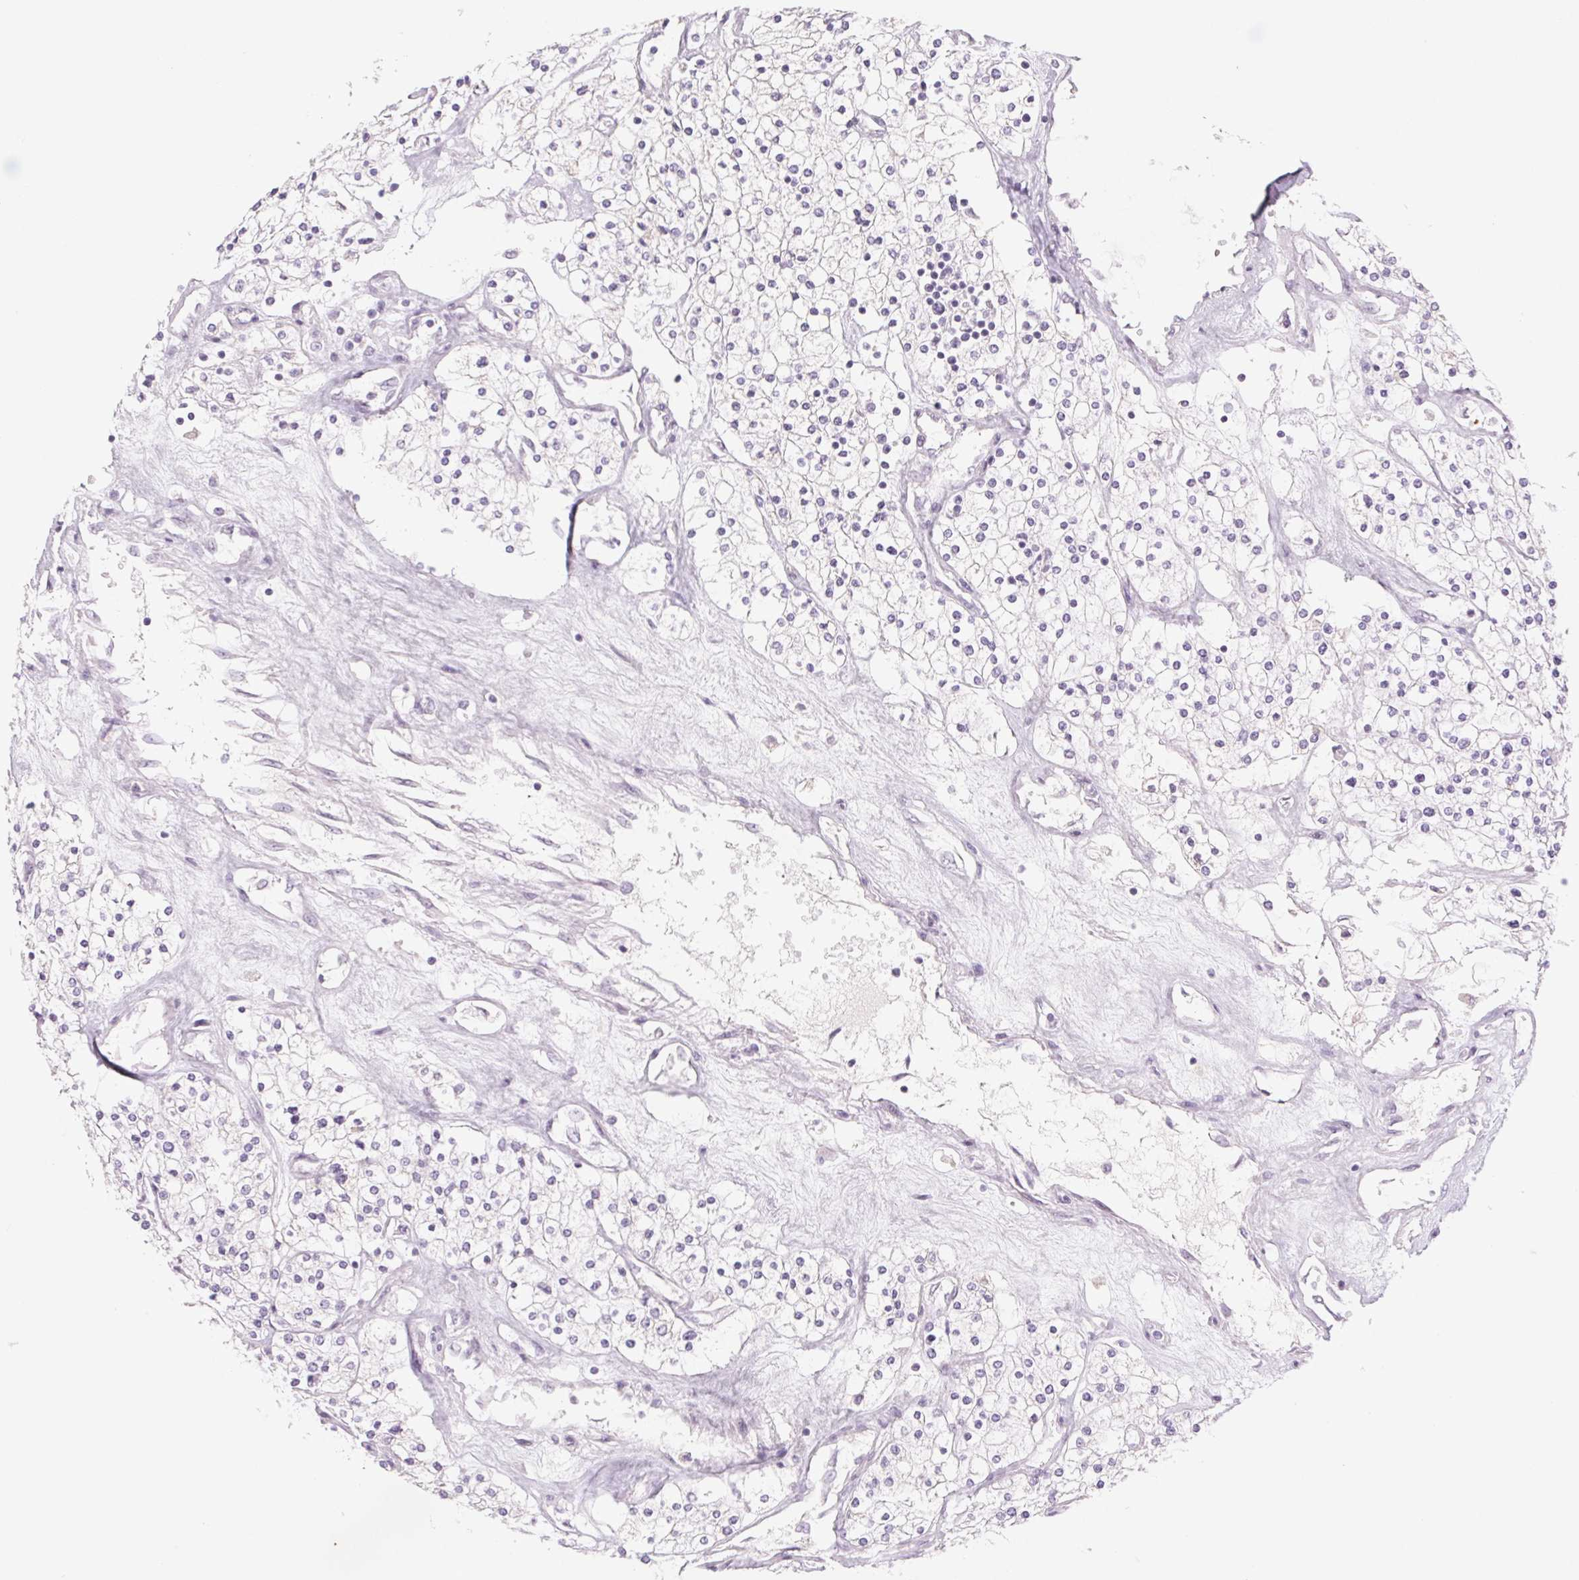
{"staining": {"intensity": "negative", "quantity": "none", "location": "none"}, "tissue": "renal cancer", "cell_type": "Tumor cells", "image_type": "cancer", "snomed": [{"axis": "morphology", "description": "Adenocarcinoma, NOS"}, {"axis": "topography", "description": "Kidney"}], "caption": "High power microscopy histopathology image of an immunohistochemistry histopathology image of renal cancer (adenocarcinoma), revealing no significant staining in tumor cells.", "gene": "KRT1", "patient": {"sex": "male", "age": 80}}